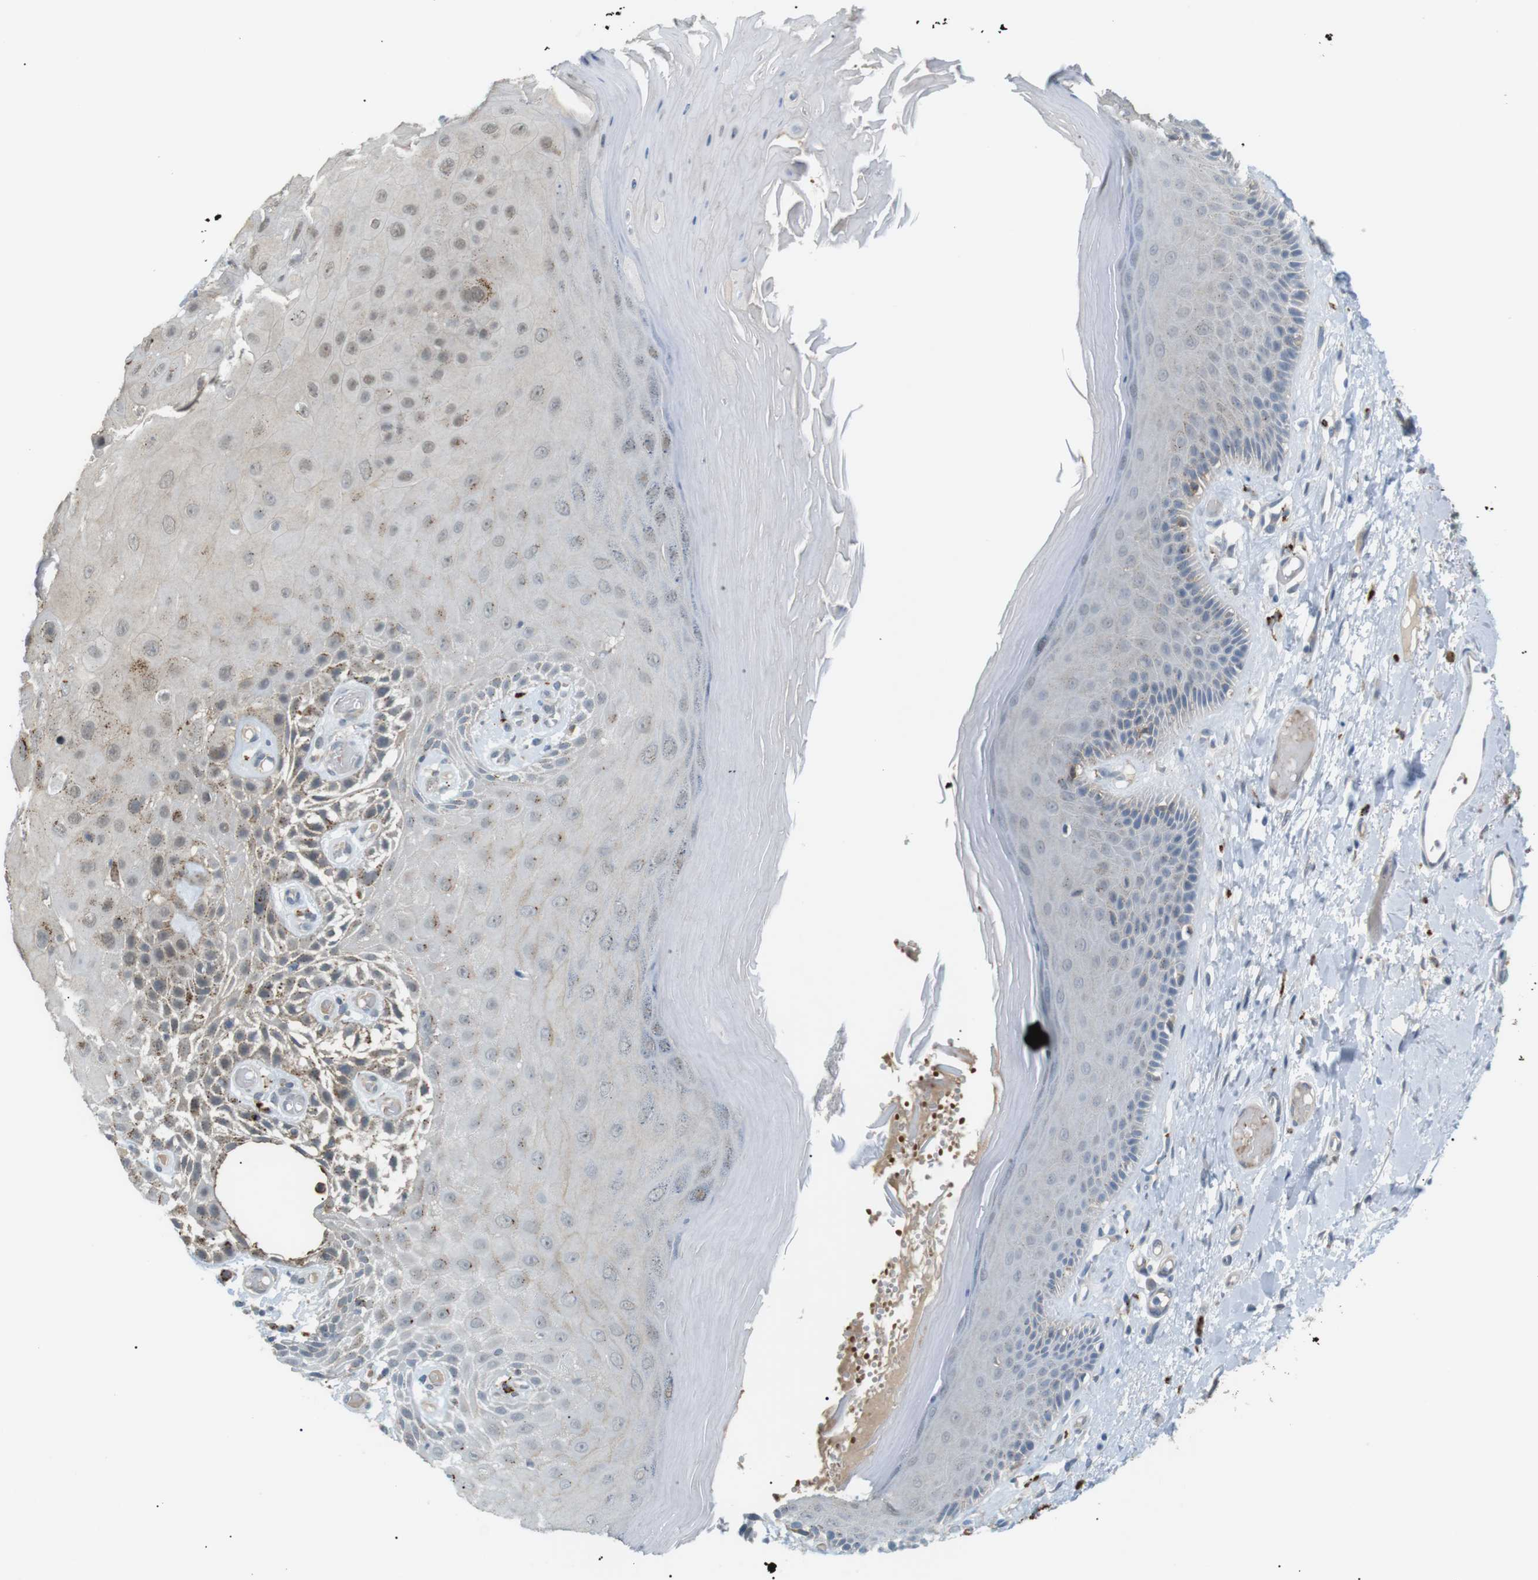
{"staining": {"intensity": "weak", "quantity": "<25%", "location": "cytoplasmic/membranous"}, "tissue": "skin", "cell_type": "Epidermal cells", "image_type": "normal", "snomed": [{"axis": "morphology", "description": "Normal tissue, NOS"}, {"axis": "topography", "description": "Vulva"}], "caption": "High magnification brightfield microscopy of unremarkable skin stained with DAB (3,3'-diaminobenzidine) (brown) and counterstained with hematoxylin (blue): epidermal cells show no significant expression. Brightfield microscopy of IHC stained with DAB (brown) and hematoxylin (blue), captured at high magnification.", "gene": "B4GALNT2", "patient": {"sex": "female", "age": 73}}